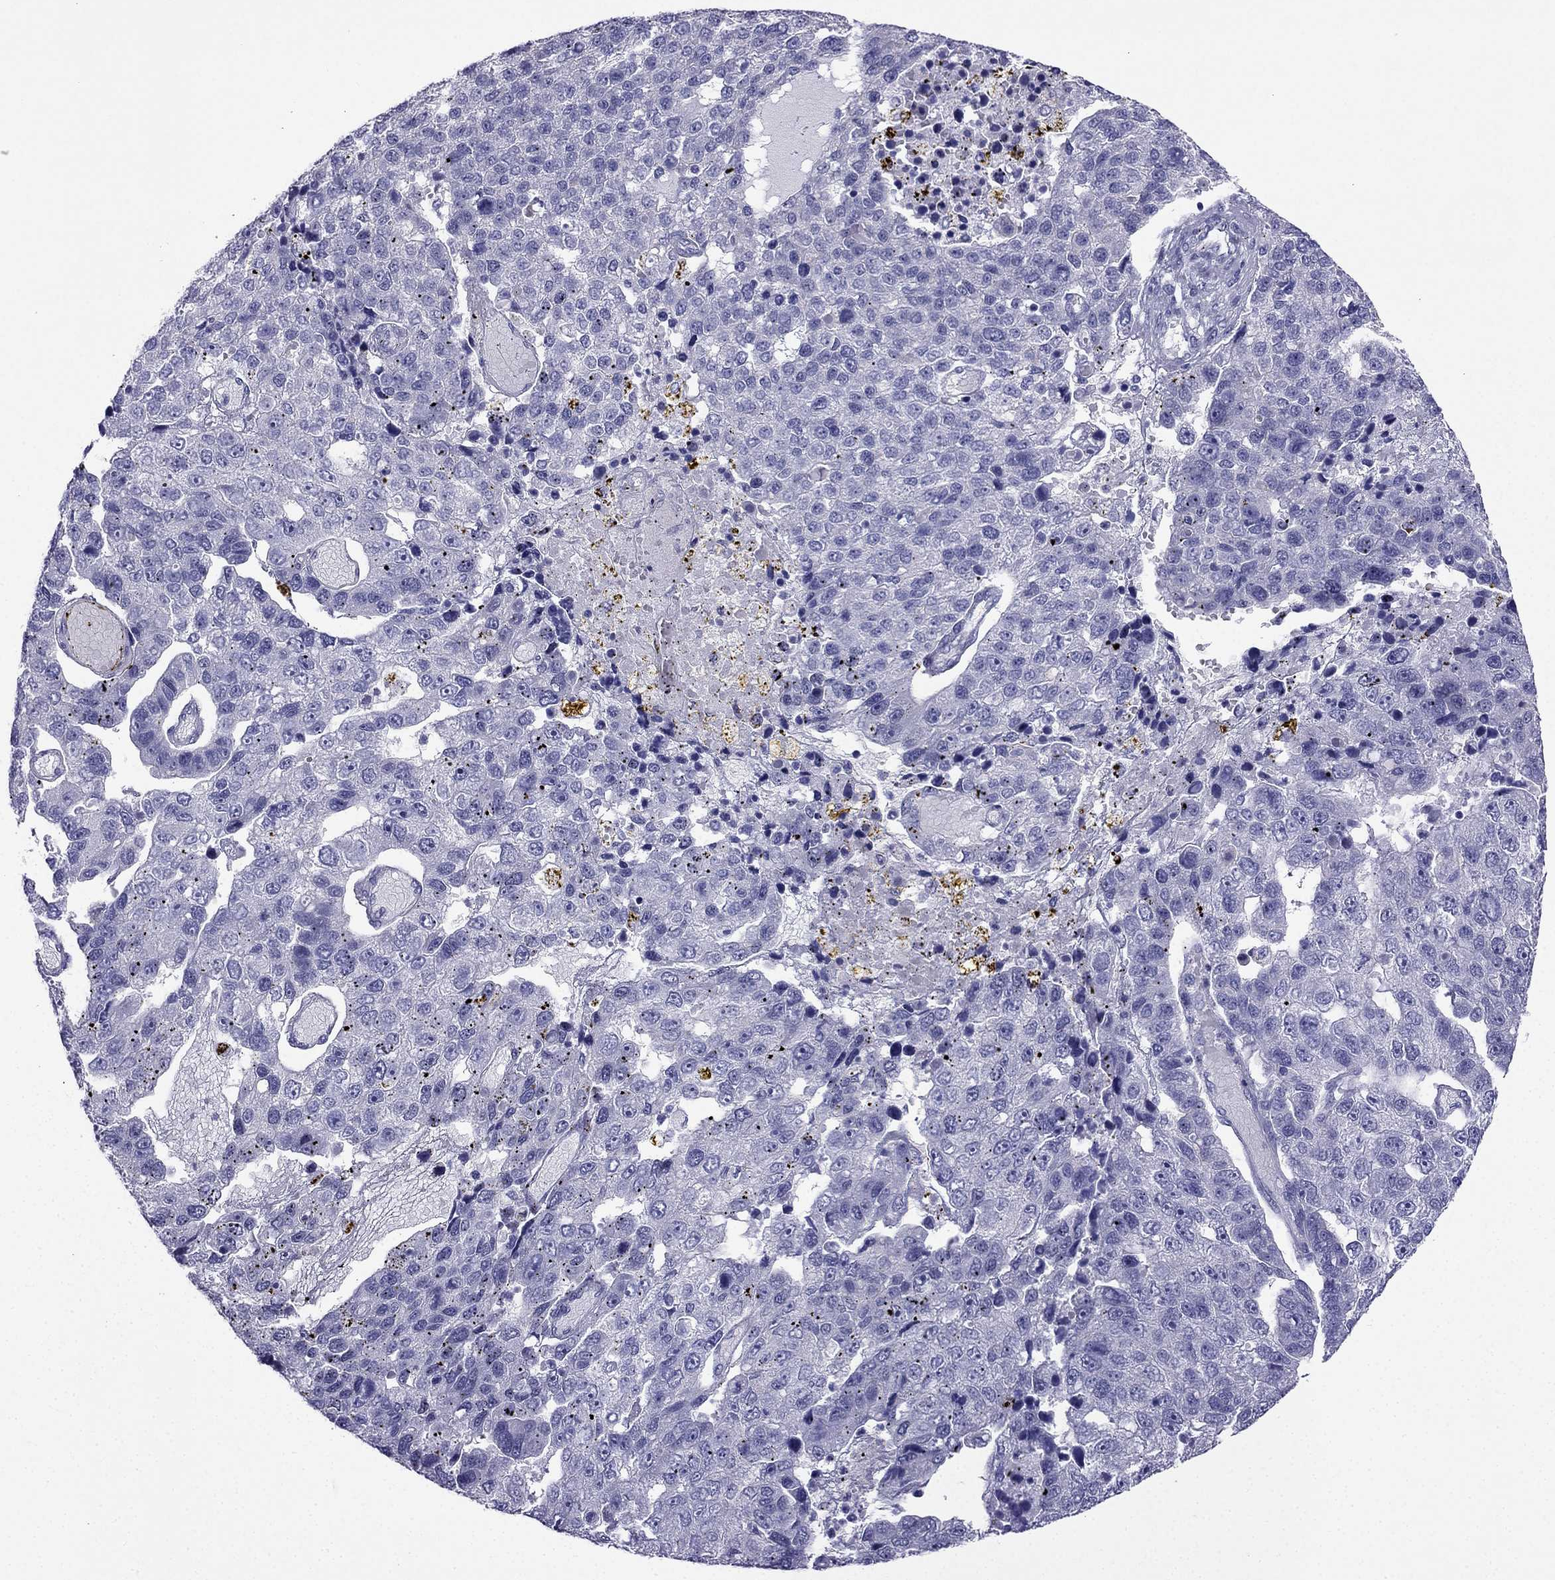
{"staining": {"intensity": "negative", "quantity": "none", "location": "none"}, "tissue": "pancreatic cancer", "cell_type": "Tumor cells", "image_type": "cancer", "snomed": [{"axis": "morphology", "description": "Adenocarcinoma, NOS"}, {"axis": "topography", "description": "Pancreas"}], "caption": "Adenocarcinoma (pancreatic) stained for a protein using IHC demonstrates no expression tumor cells.", "gene": "KCNJ10", "patient": {"sex": "female", "age": 61}}